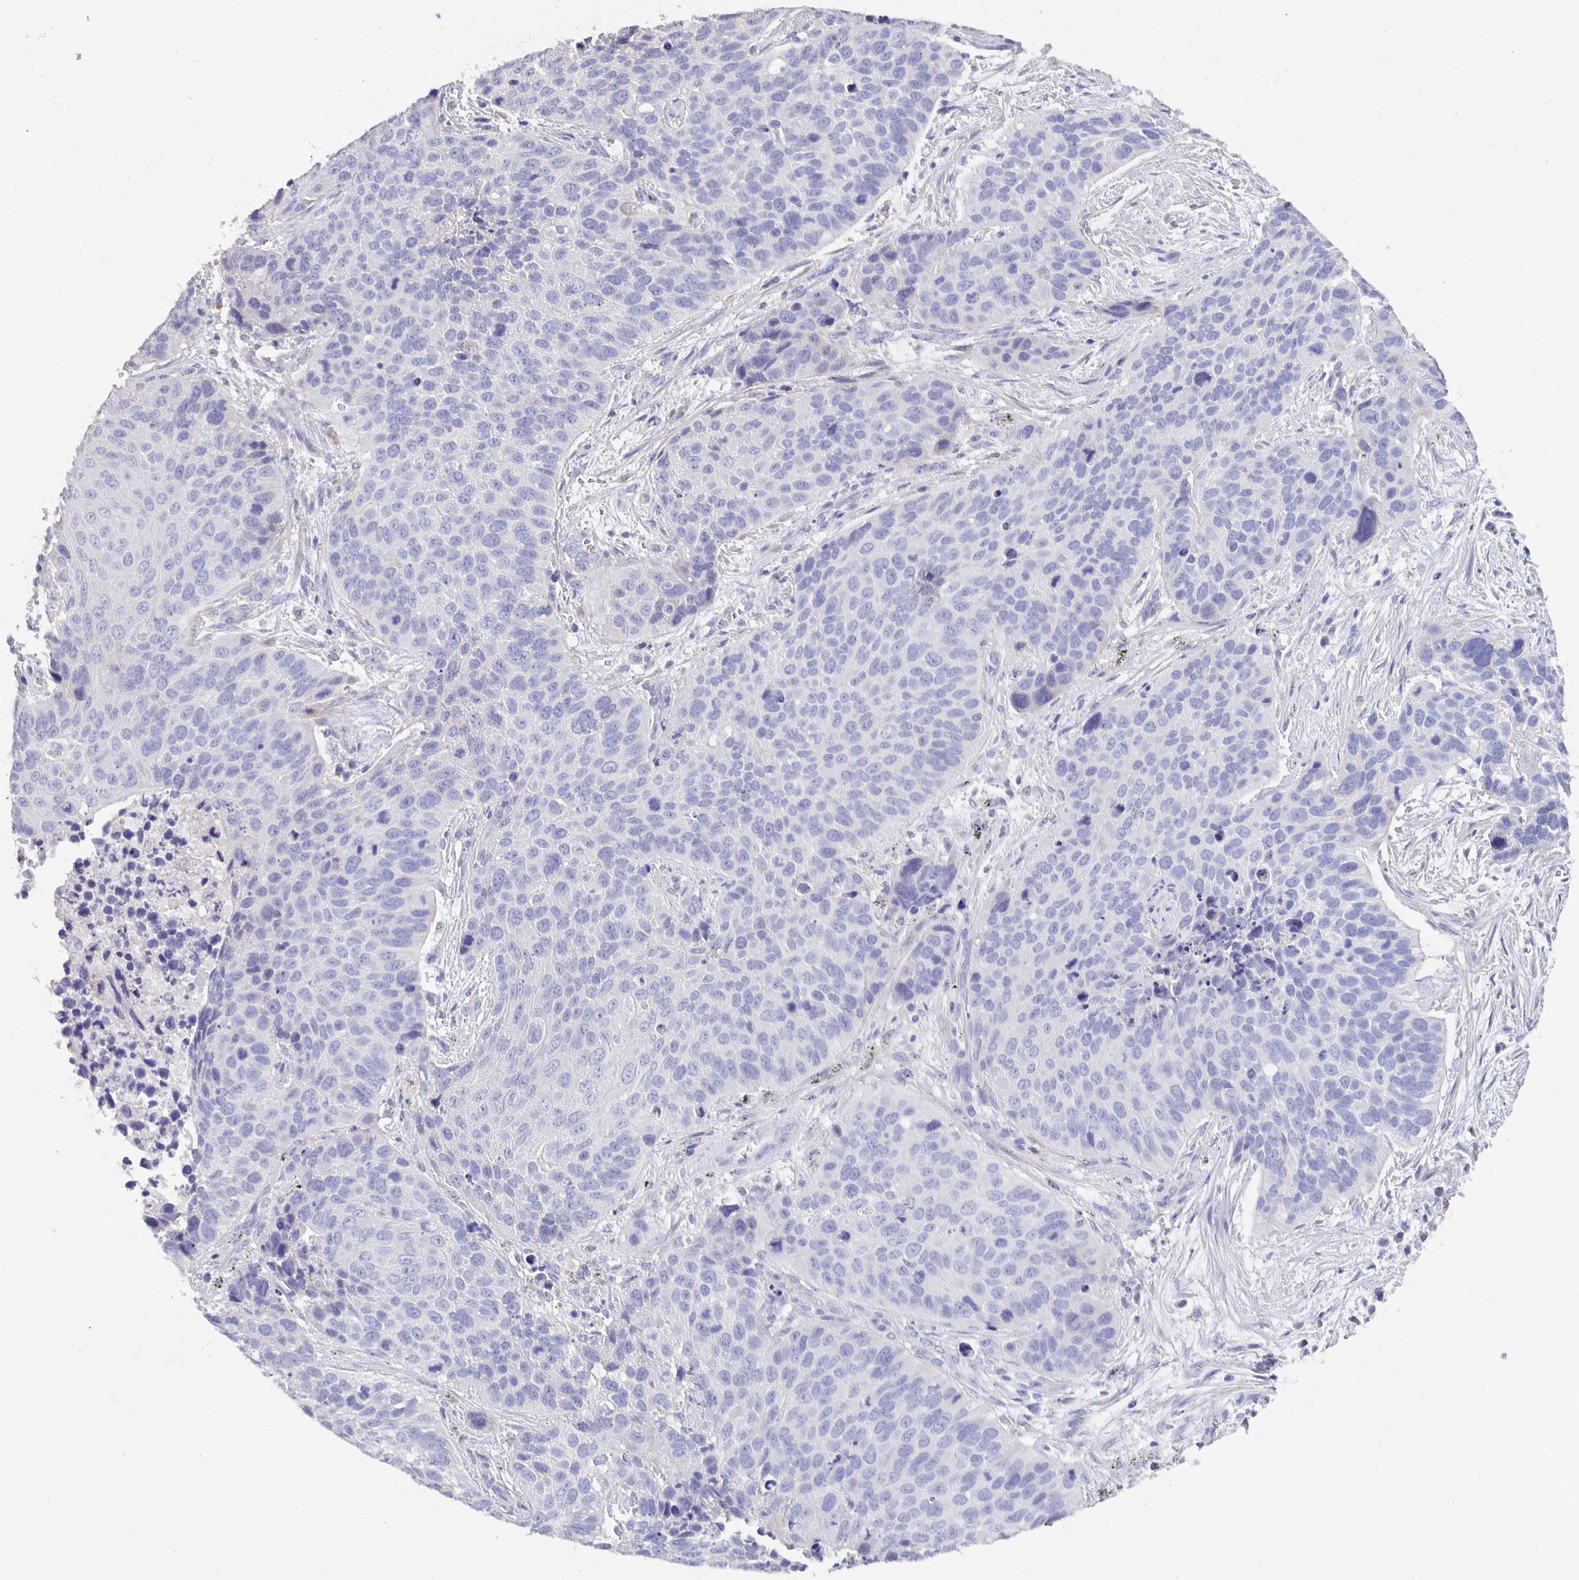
{"staining": {"intensity": "negative", "quantity": "none", "location": "none"}, "tissue": "lung cancer", "cell_type": "Tumor cells", "image_type": "cancer", "snomed": [{"axis": "morphology", "description": "Squamous cell carcinoma, NOS"}, {"axis": "topography", "description": "Lung"}], "caption": "Immunohistochemical staining of human squamous cell carcinoma (lung) shows no significant positivity in tumor cells.", "gene": "CFAP74", "patient": {"sex": "male", "age": 62}}